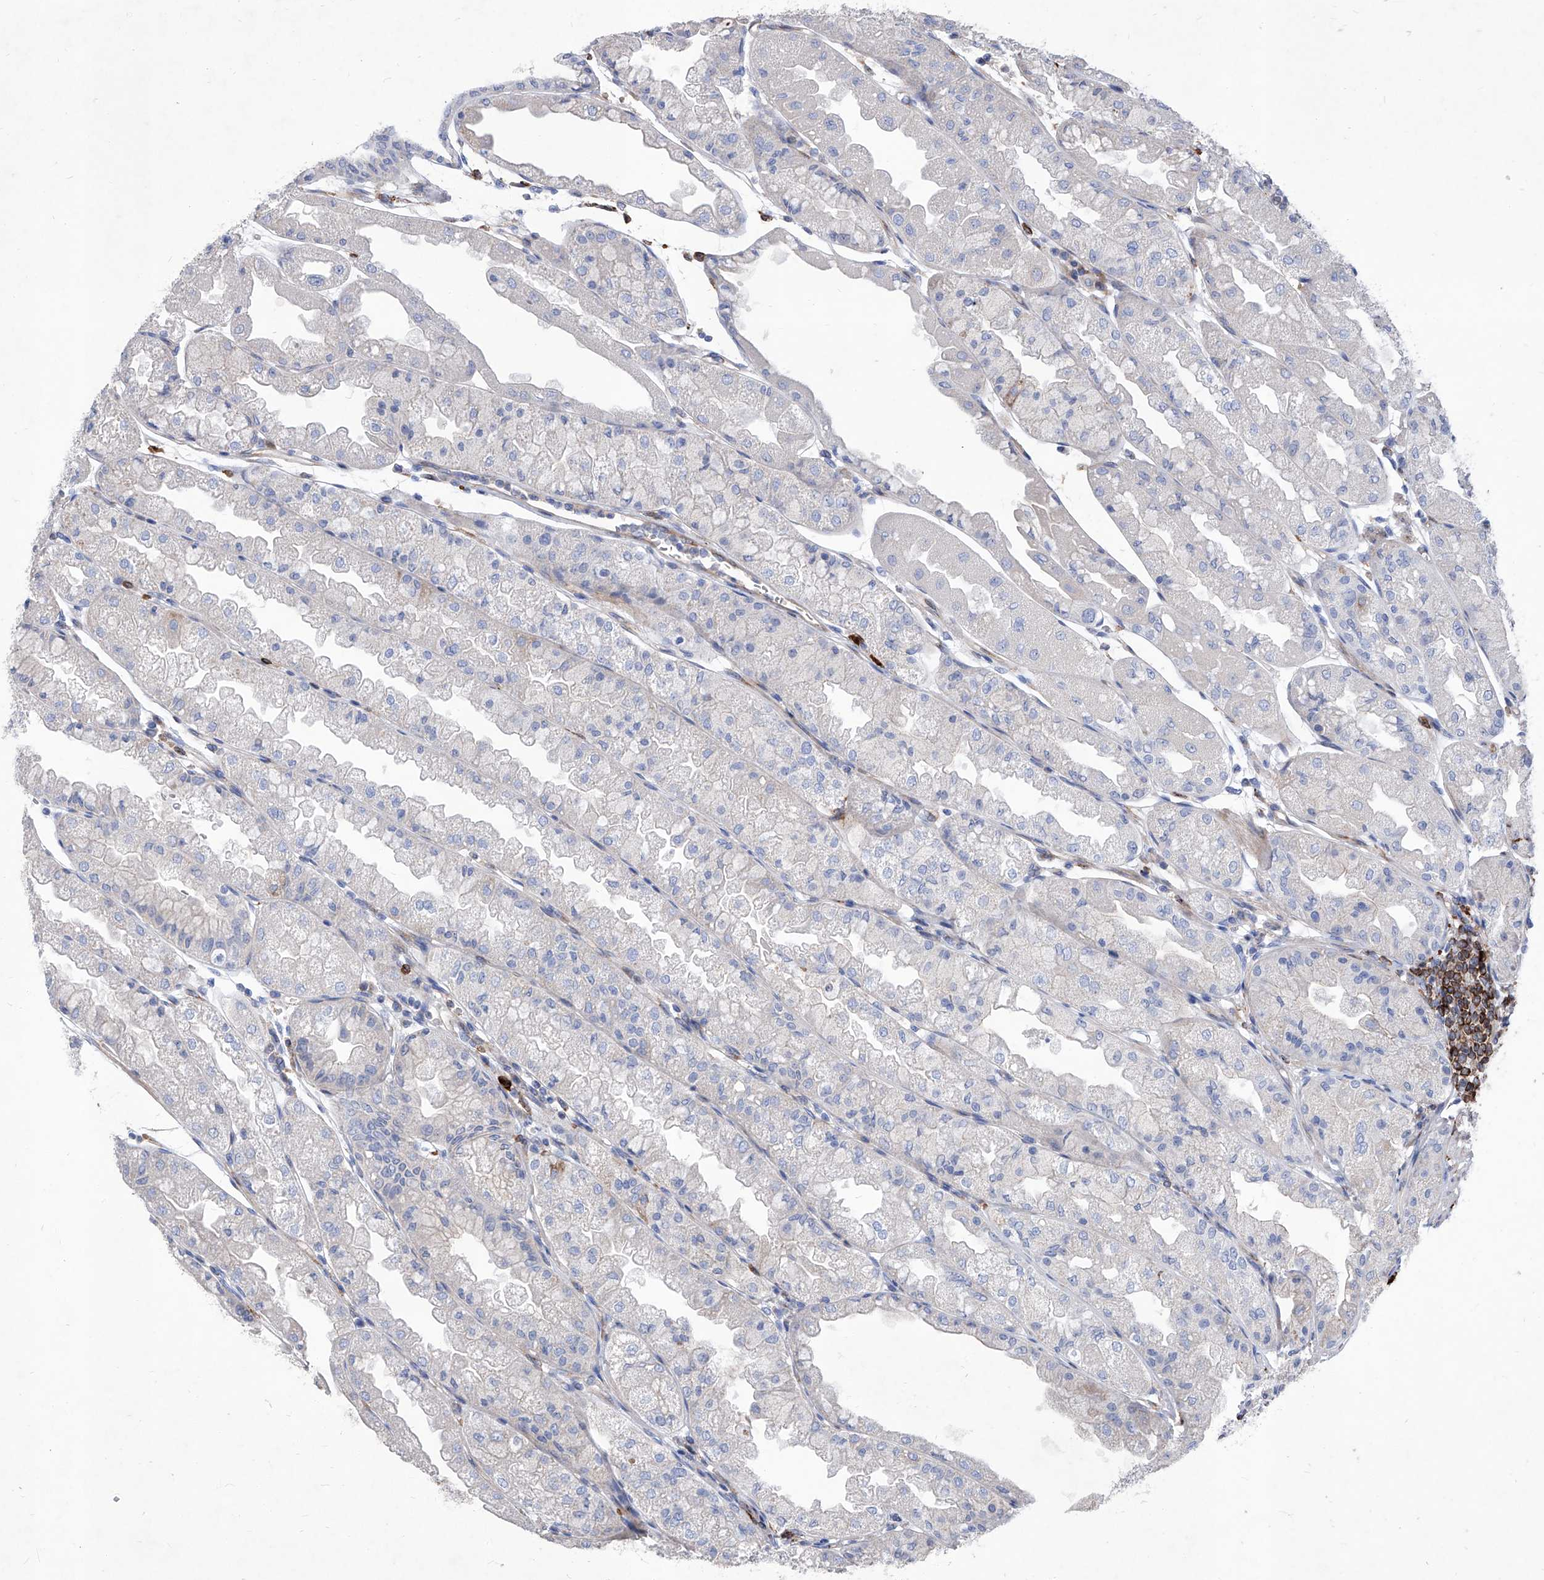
{"staining": {"intensity": "negative", "quantity": "none", "location": "none"}, "tissue": "stomach", "cell_type": "Glandular cells", "image_type": "normal", "snomed": [{"axis": "morphology", "description": "Normal tissue, NOS"}, {"axis": "topography", "description": "Stomach, upper"}], "caption": "Protein analysis of unremarkable stomach demonstrates no significant staining in glandular cells.", "gene": "UBOX5", "patient": {"sex": "male", "age": 47}}